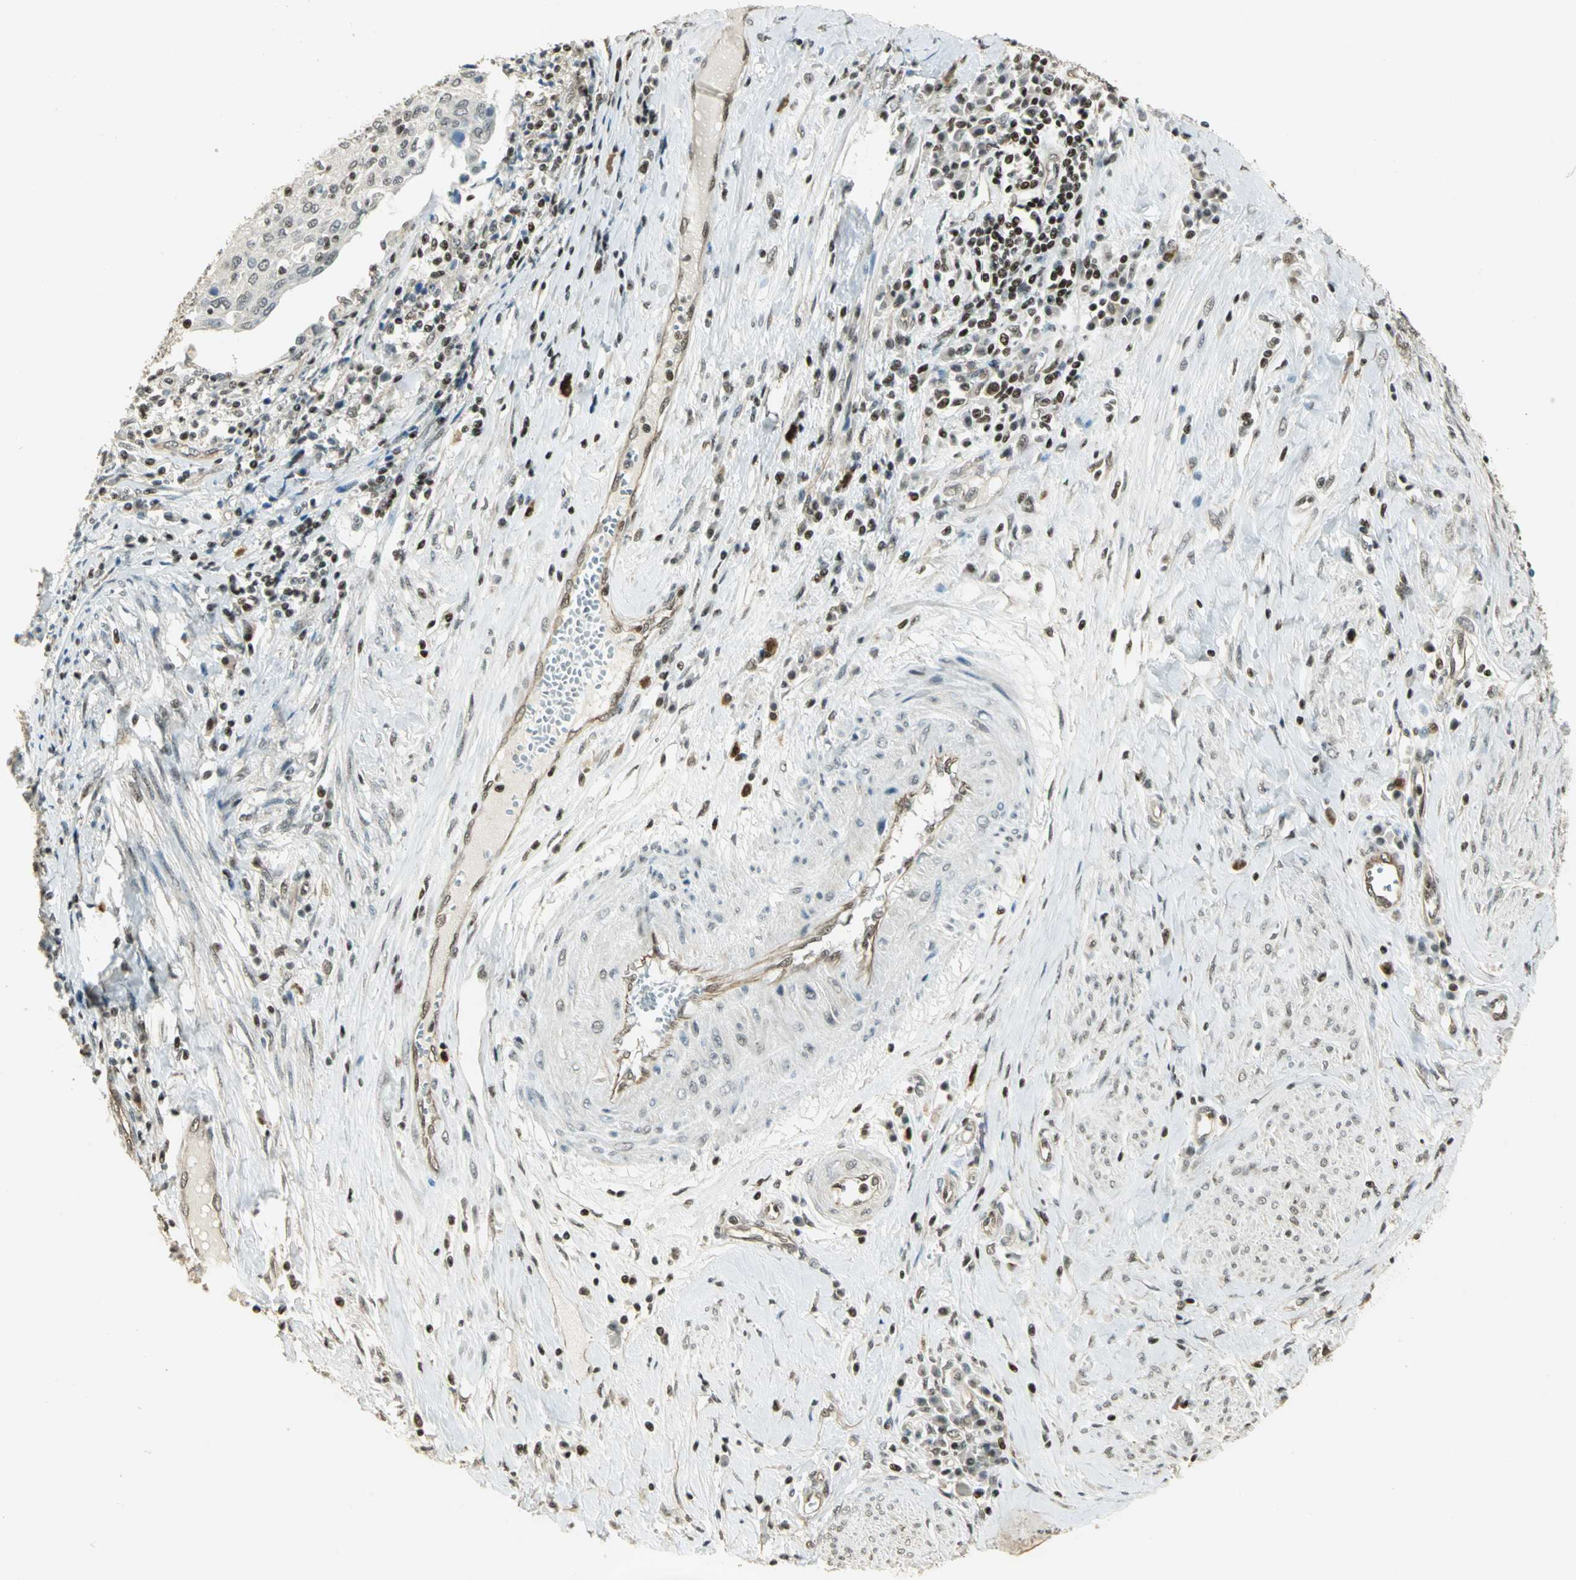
{"staining": {"intensity": "moderate", "quantity": ">75%", "location": "nuclear"}, "tissue": "cervical cancer", "cell_type": "Tumor cells", "image_type": "cancer", "snomed": [{"axis": "morphology", "description": "Squamous cell carcinoma, NOS"}, {"axis": "topography", "description": "Cervix"}], "caption": "About >75% of tumor cells in cervical squamous cell carcinoma exhibit moderate nuclear protein expression as visualized by brown immunohistochemical staining.", "gene": "ELF1", "patient": {"sex": "female", "age": 40}}